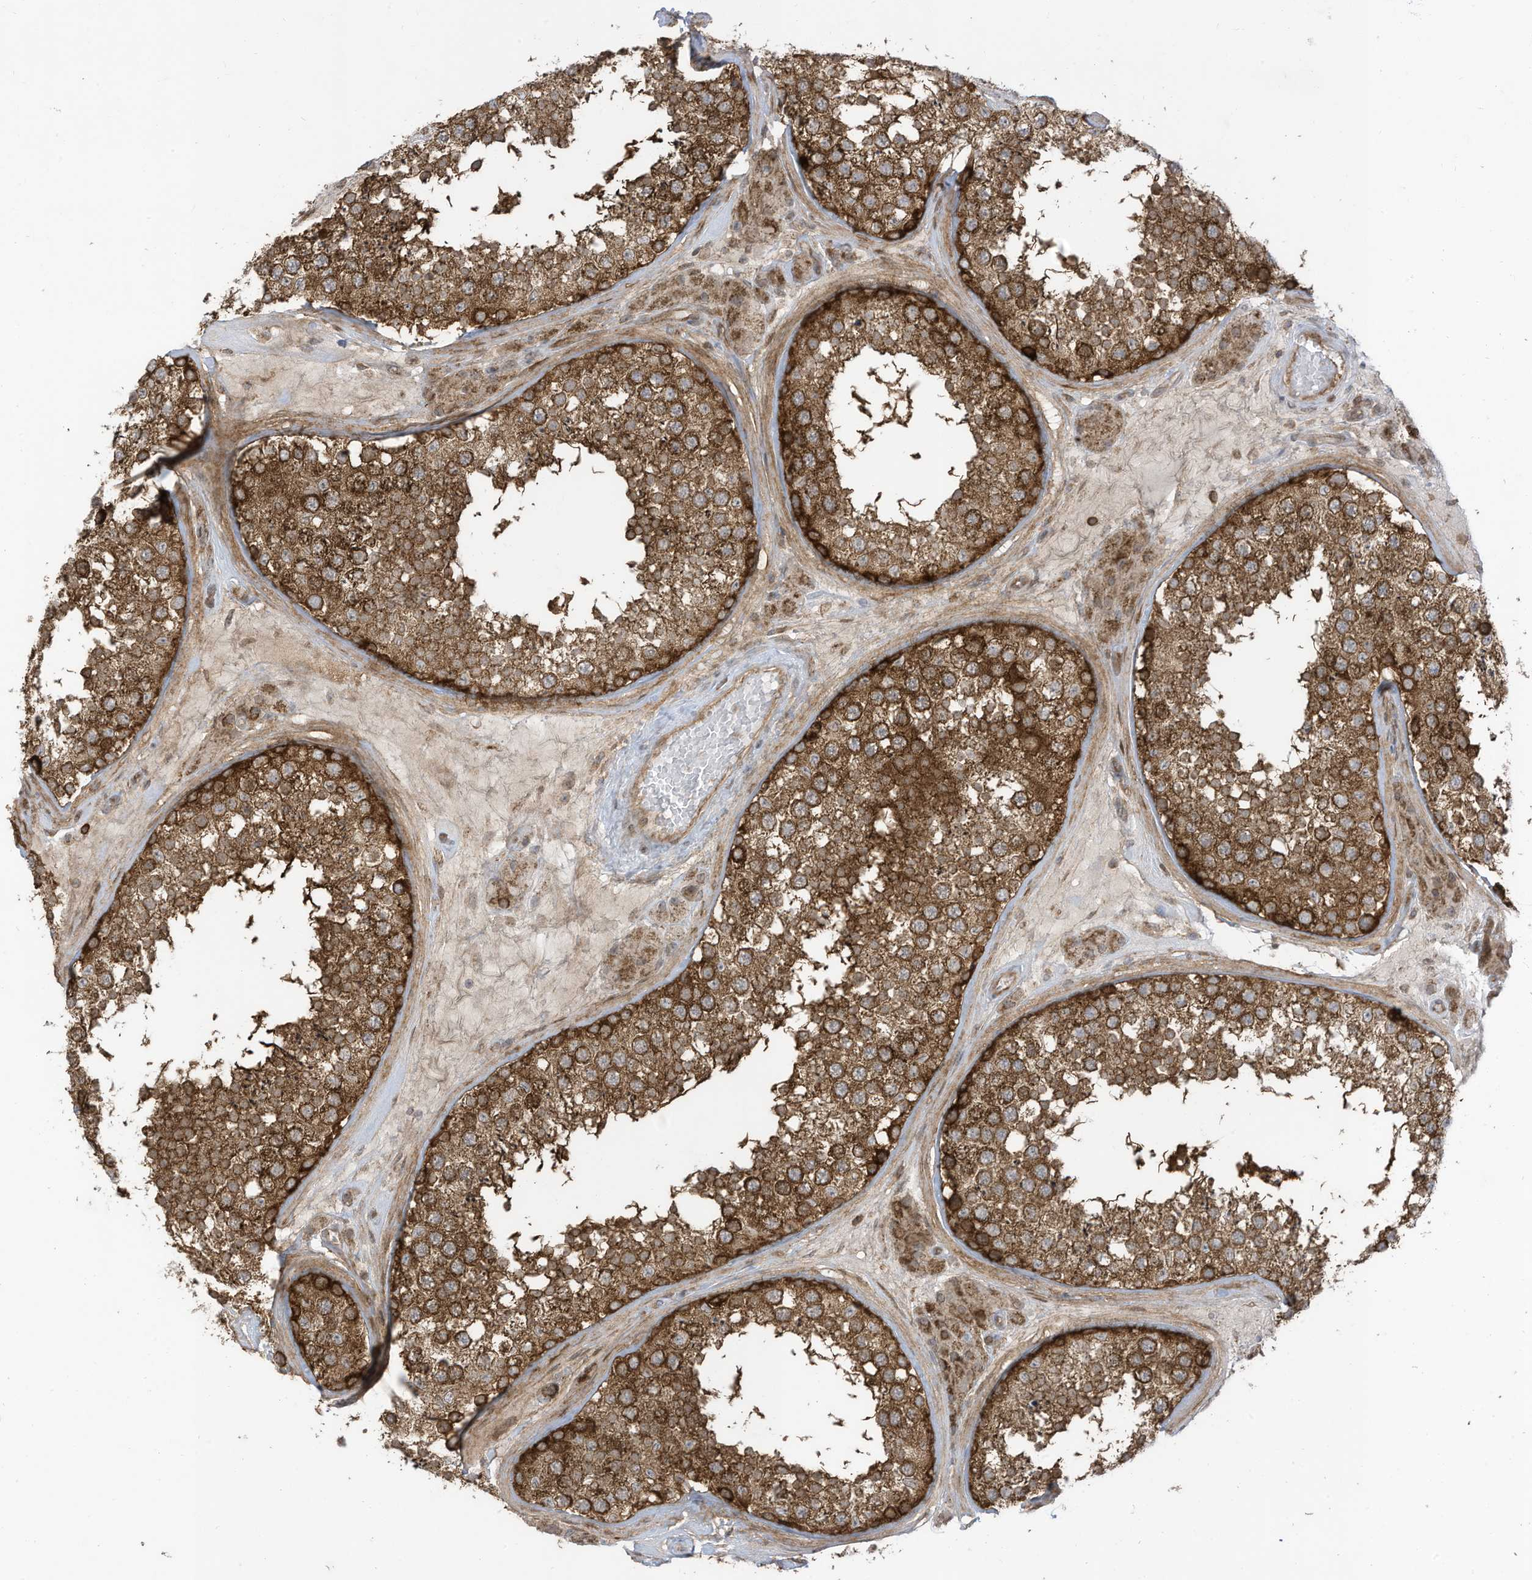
{"staining": {"intensity": "strong", "quantity": ">75%", "location": "cytoplasmic/membranous"}, "tissue": "testis", "cell_type": "Cells in seminiferous ducts", "image_type": "normal", "snomed": [{"axis": "morphology", "description": "Normal tissue, NOS"}, {"axis": "topography", "description": "Testis"}], "caption": "Cells in seminiferous ducts demonstrate strong cytoplasmic/membranous staining in about >75% of cells in unremarkable testis.", "gene": "REPS1", "patient": {"sex": "male", "age": 46}}